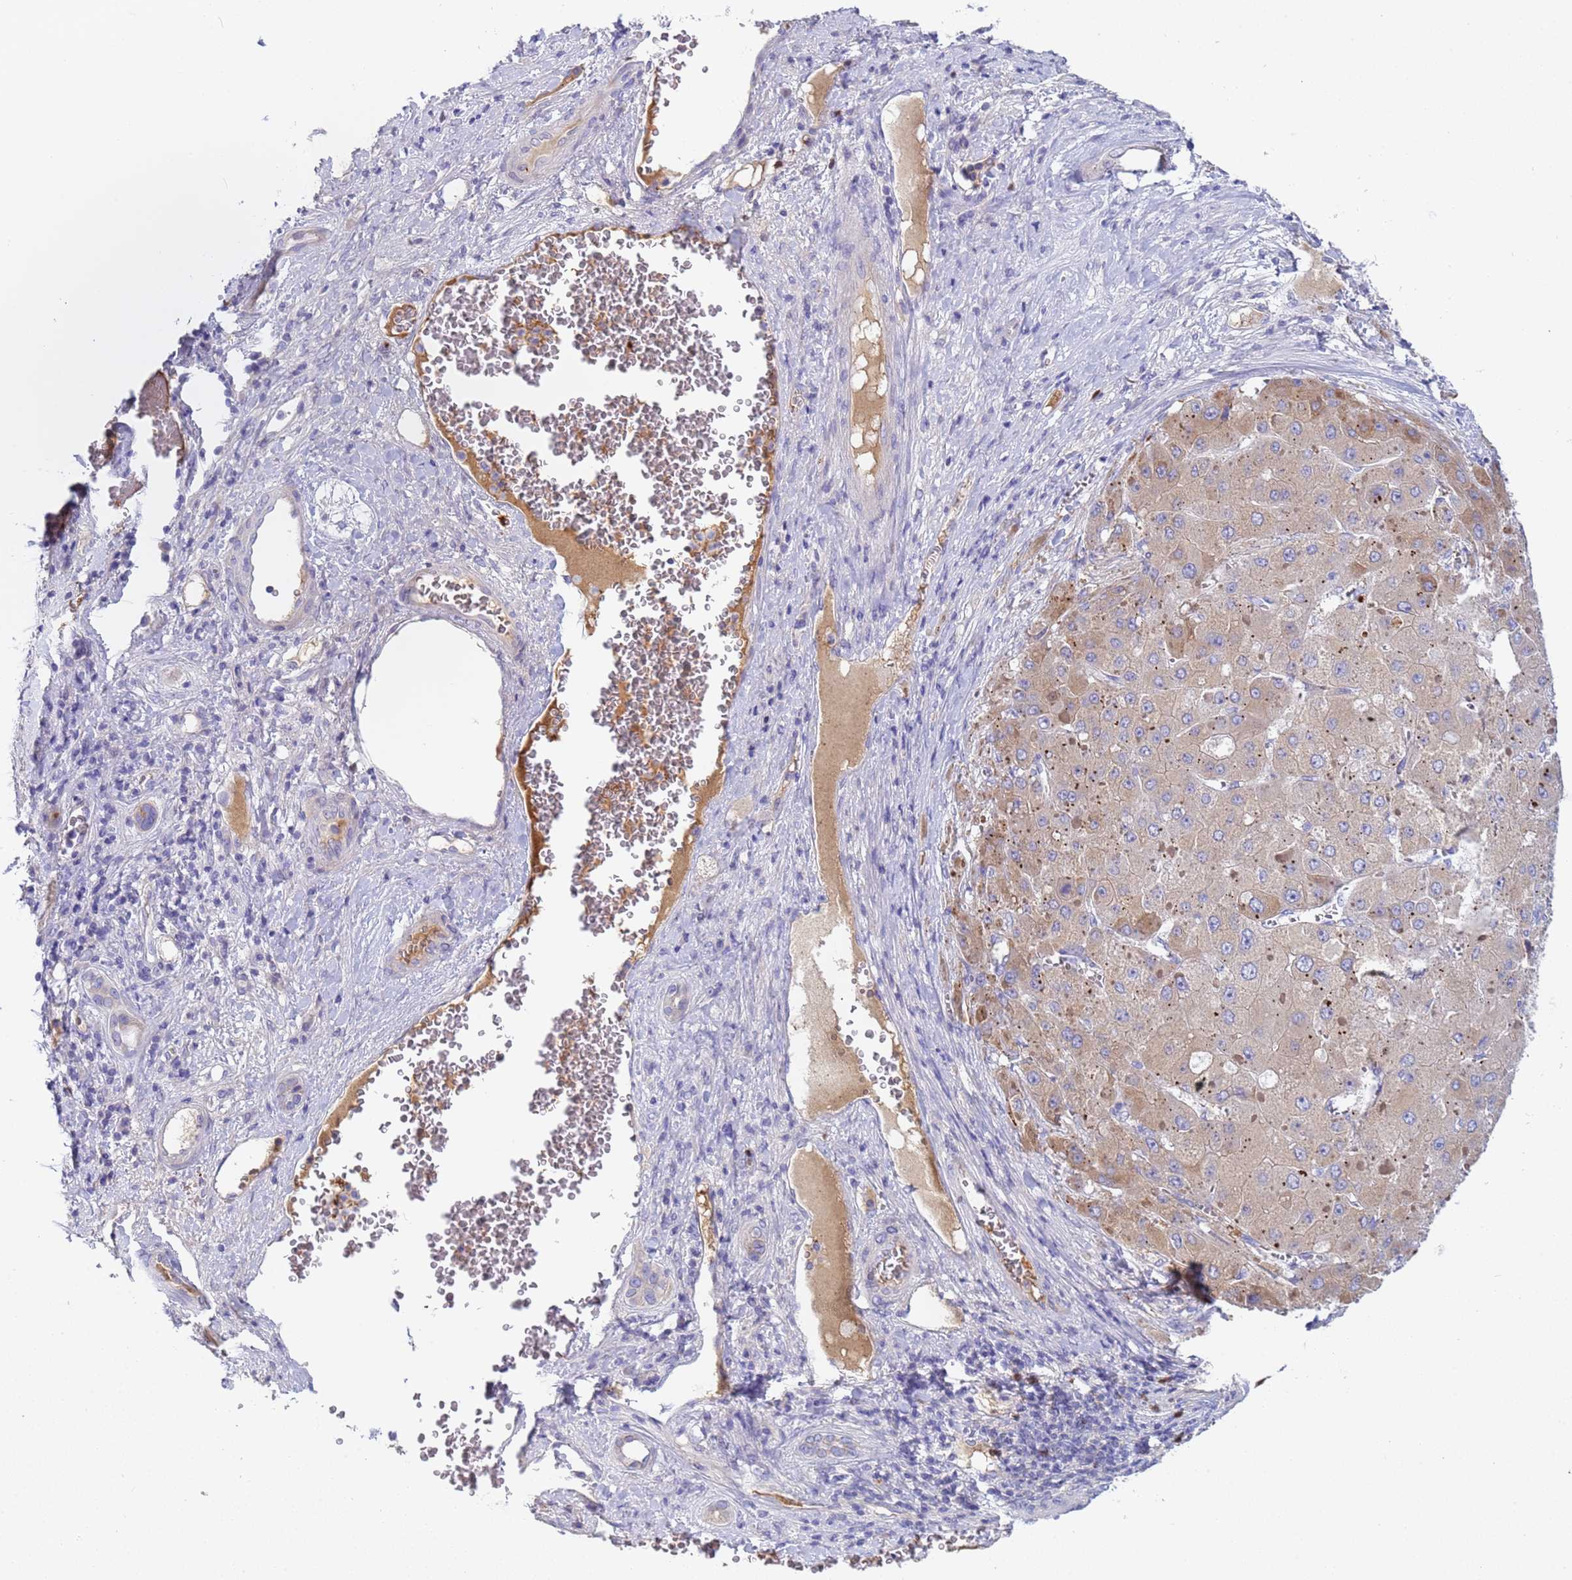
{"staining": {"intensity": "weak", "quantity": ">75%", "location": "cytoplasmic/membranous"}, "tissue": "liver cancer", "cell_type": "Tumor cells", "image_type": "cancer", "snomed": [{"axis": "morphology", "description": "Carcinoma, Hepatocellular, NOS"}, {"axis": "topography", "description": "Liver"}], "caption": "Liver hepatocellular carcinoma stained with a protein marker shows weak staining in tumor cells.", "gene": "C4orf46", "patient": {"sex": "female", "age": 73}}